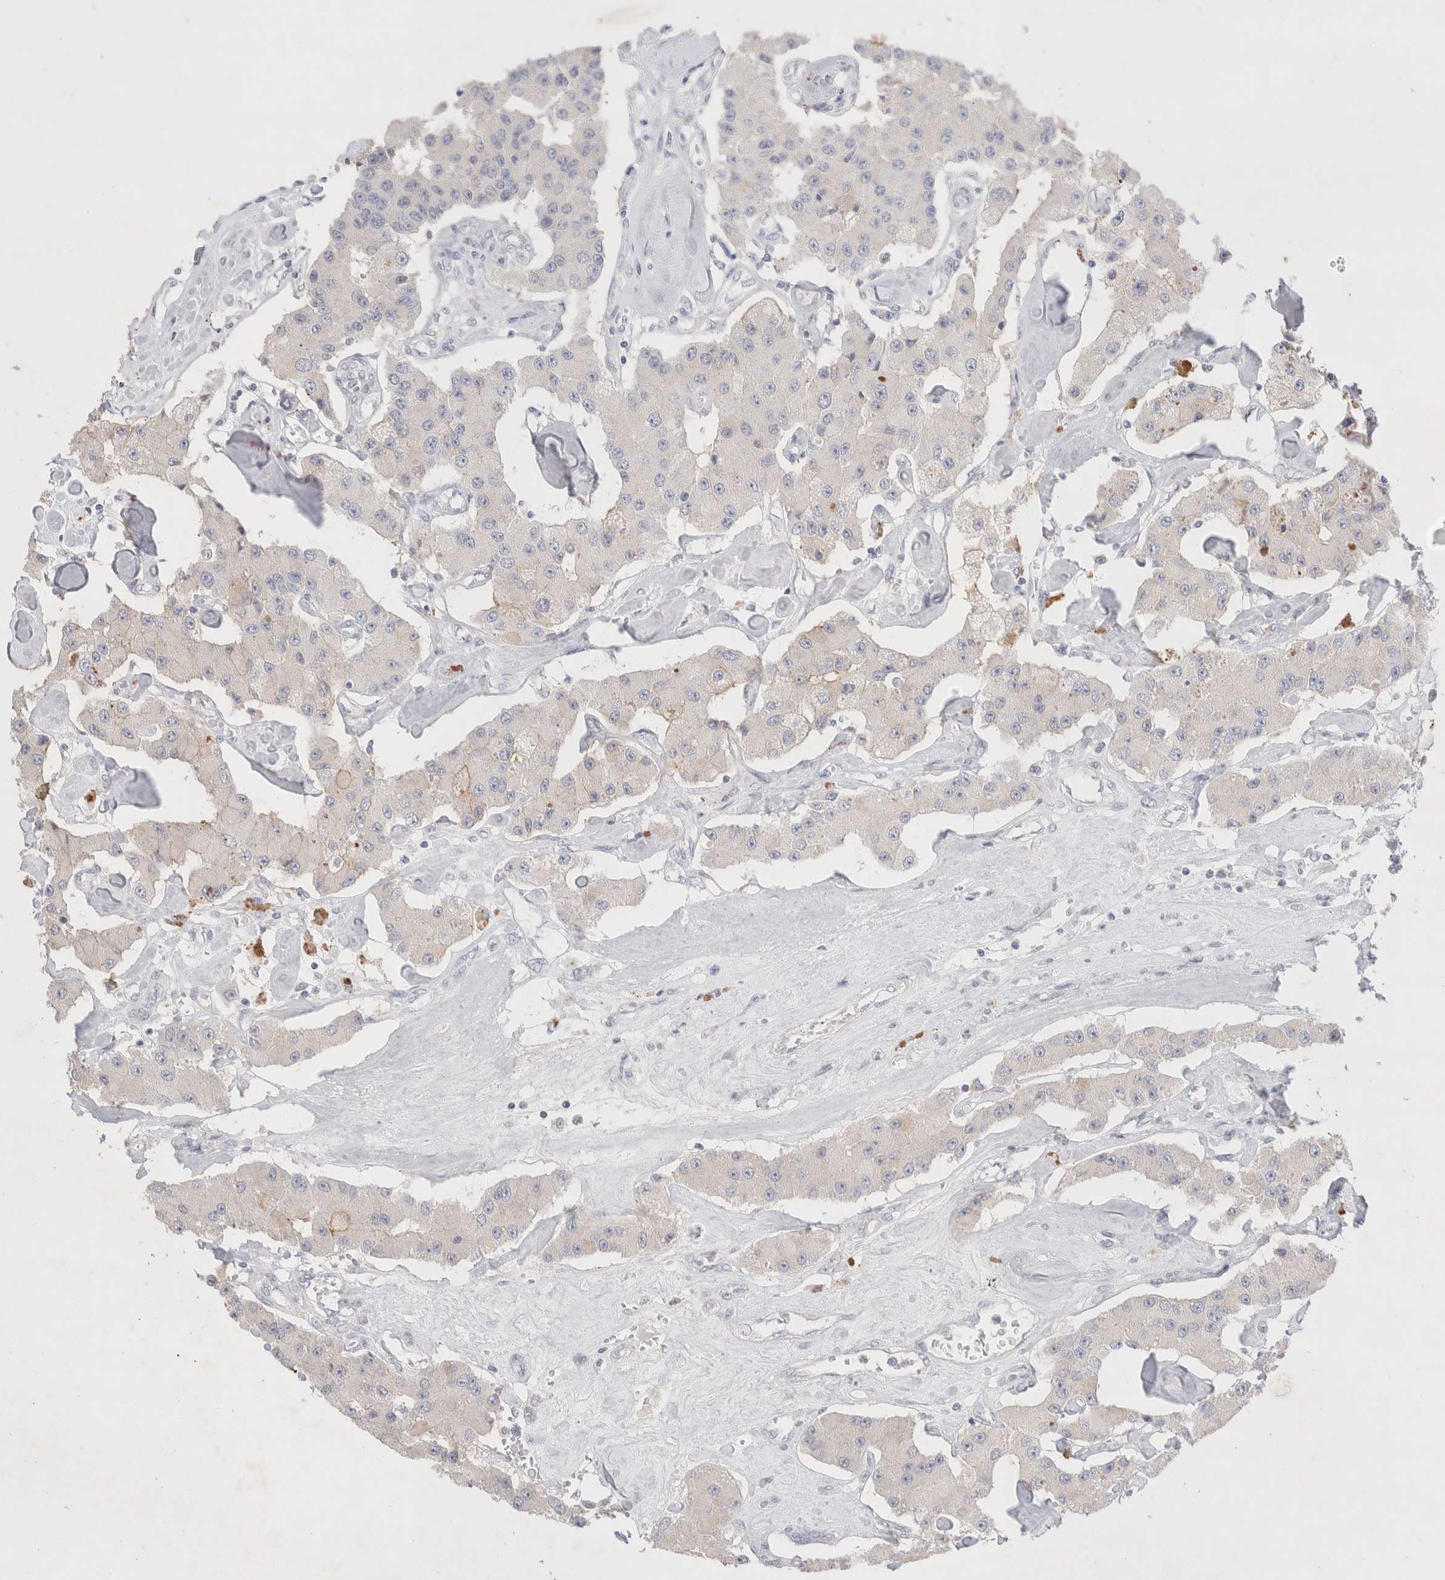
{"staining": {"intensity": "negative", "quantity": "none", "location": "none"}, "tissue": "carcinoid", "cell_type": "Tumor cells", "image_type": "cancer", "snomed": [{"axis": "morphology", "description": "Carcinoid, malignant, NOS"}, {"axis": "topography", "description": "Pancreas"}], "caption": "Immunohistochemical staining of carcinoid shows no significant positivity in tumor cells.", "gene": "EPCAM", "patient": {"sex": "male", "age": 41}}